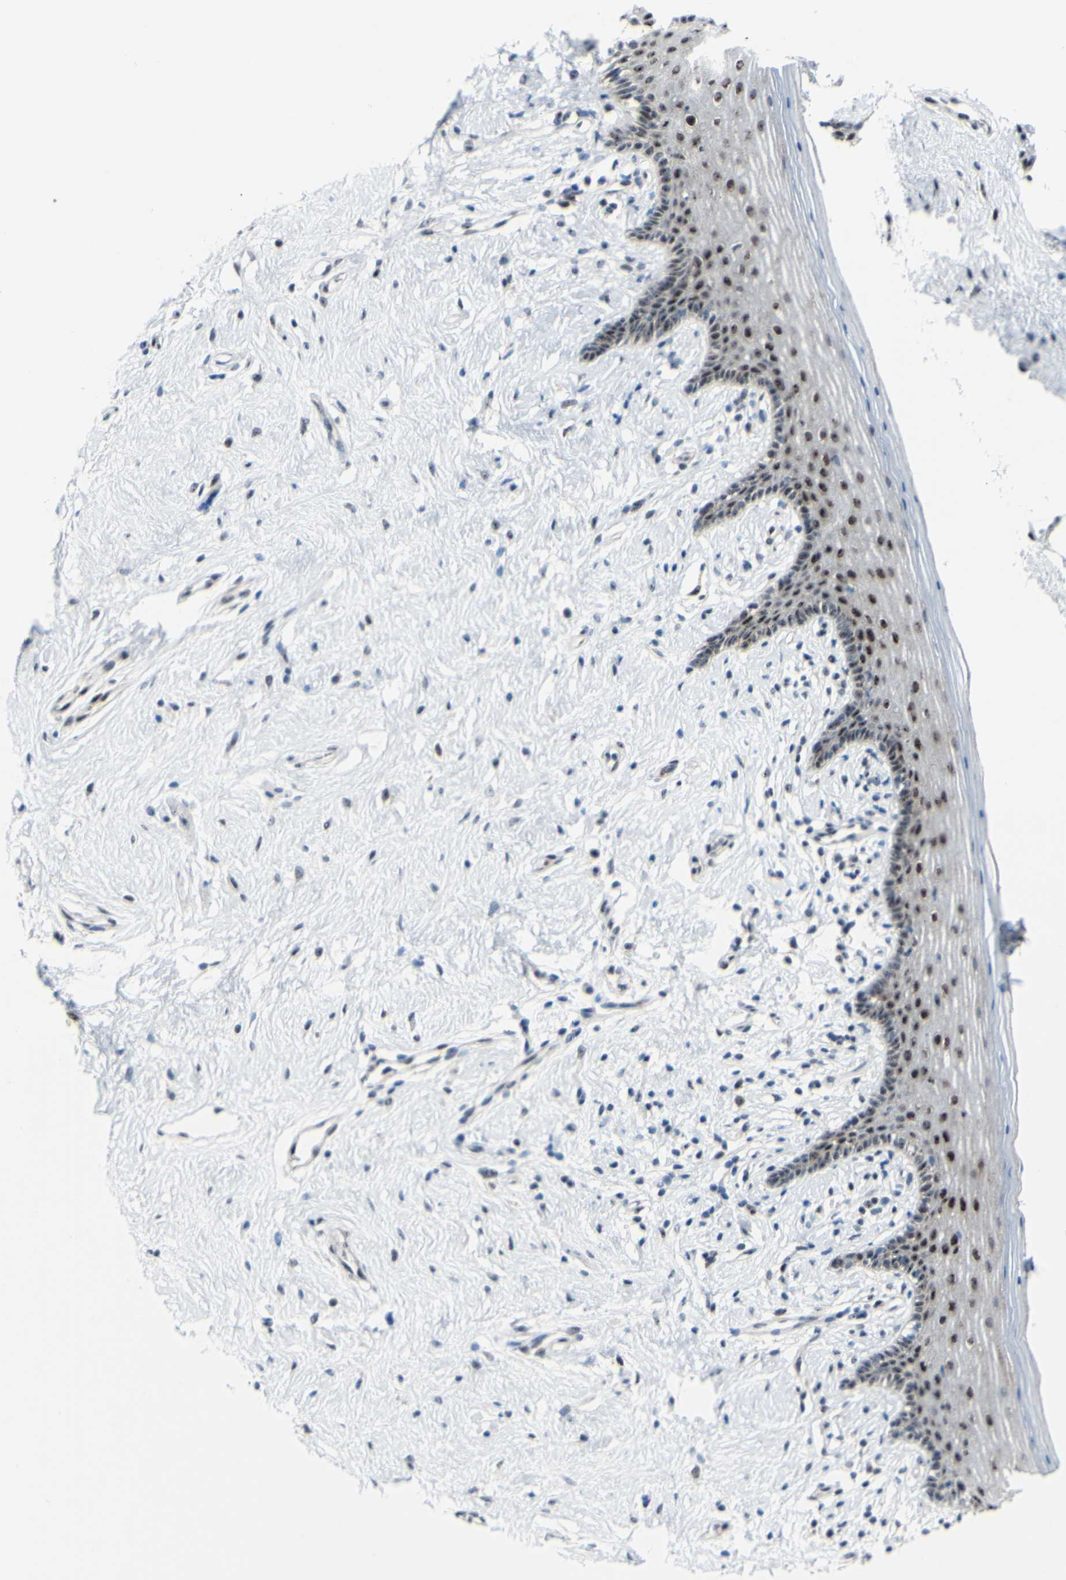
{"staining": {"intensity": "moderate", "quantity": ">75%", "location": "nuclear"}, "tissue": "vagina", "cell_type": "Squamous epithelial cells", "image_type": "normal", "snomed": [{"axis": "morphology", "description": "Normal tissue, NOS"}, {"axis": "topography", "description": "Vagina"}], "caption": "This image reveals unremarkable vagina stained with immunohistochemistry to label a protein in brown. The nuclear of squamous epithelial cells show moderate positivity for the protein. Nuclei are counter-stained blue.", "gene": "POLR1A", "patient": {"sex": "female", "age": 44}}